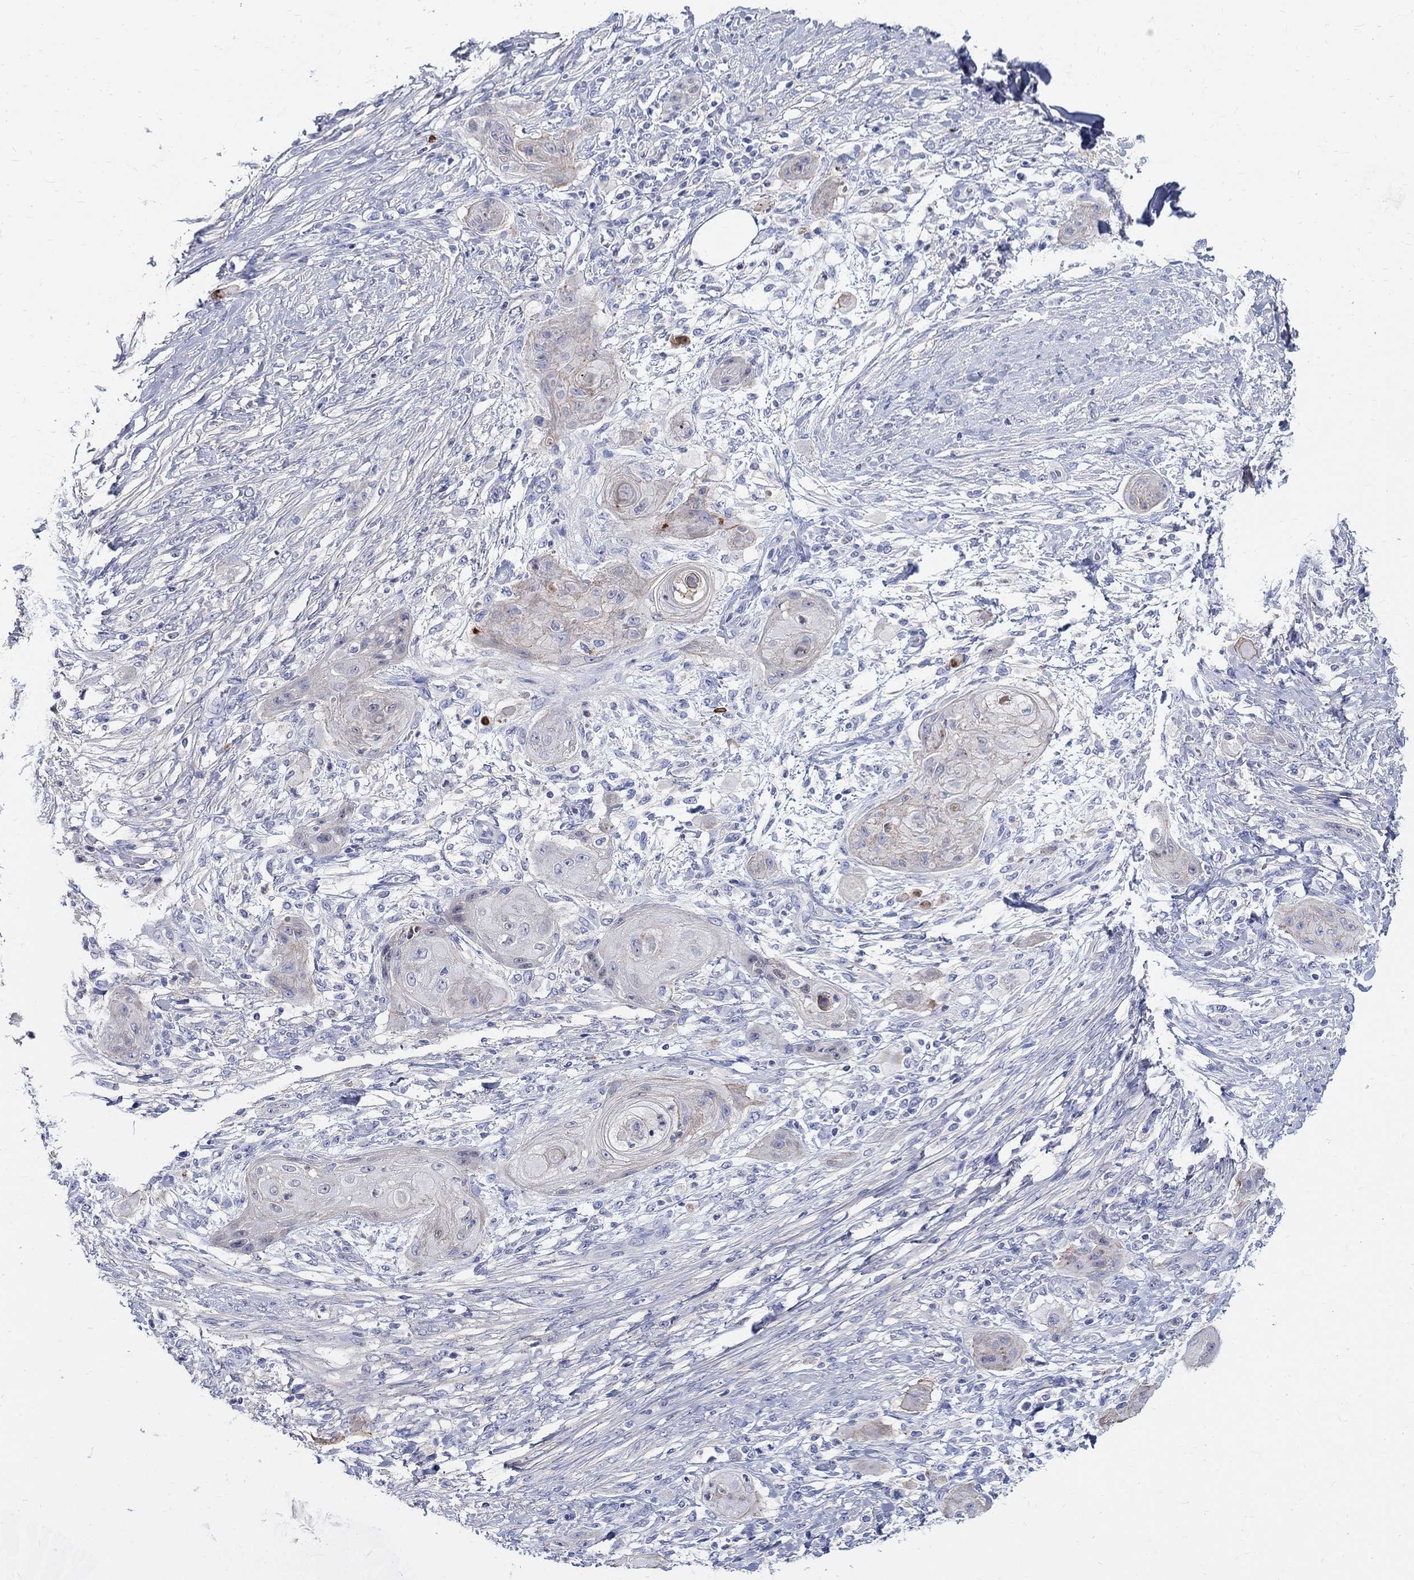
{"staining": {"intensity": "negative", "quantity": "none", "location": "none"}, "tissue": "skin cancer", "cell_type": "Tumor cells", "image_type": "cancer", "snomed": [{"axis": "morphology", "description": "Squamous cell carcinoma, NOS"}, {"axis": "topography", "description": "Skin"}], "caption": "This is an IHC micrograph of human skin squamous cell carcinoma. There is no positivity in tumor cells.", "gene": "SOX2", "patient": {"sex": "male", "age": 62}}